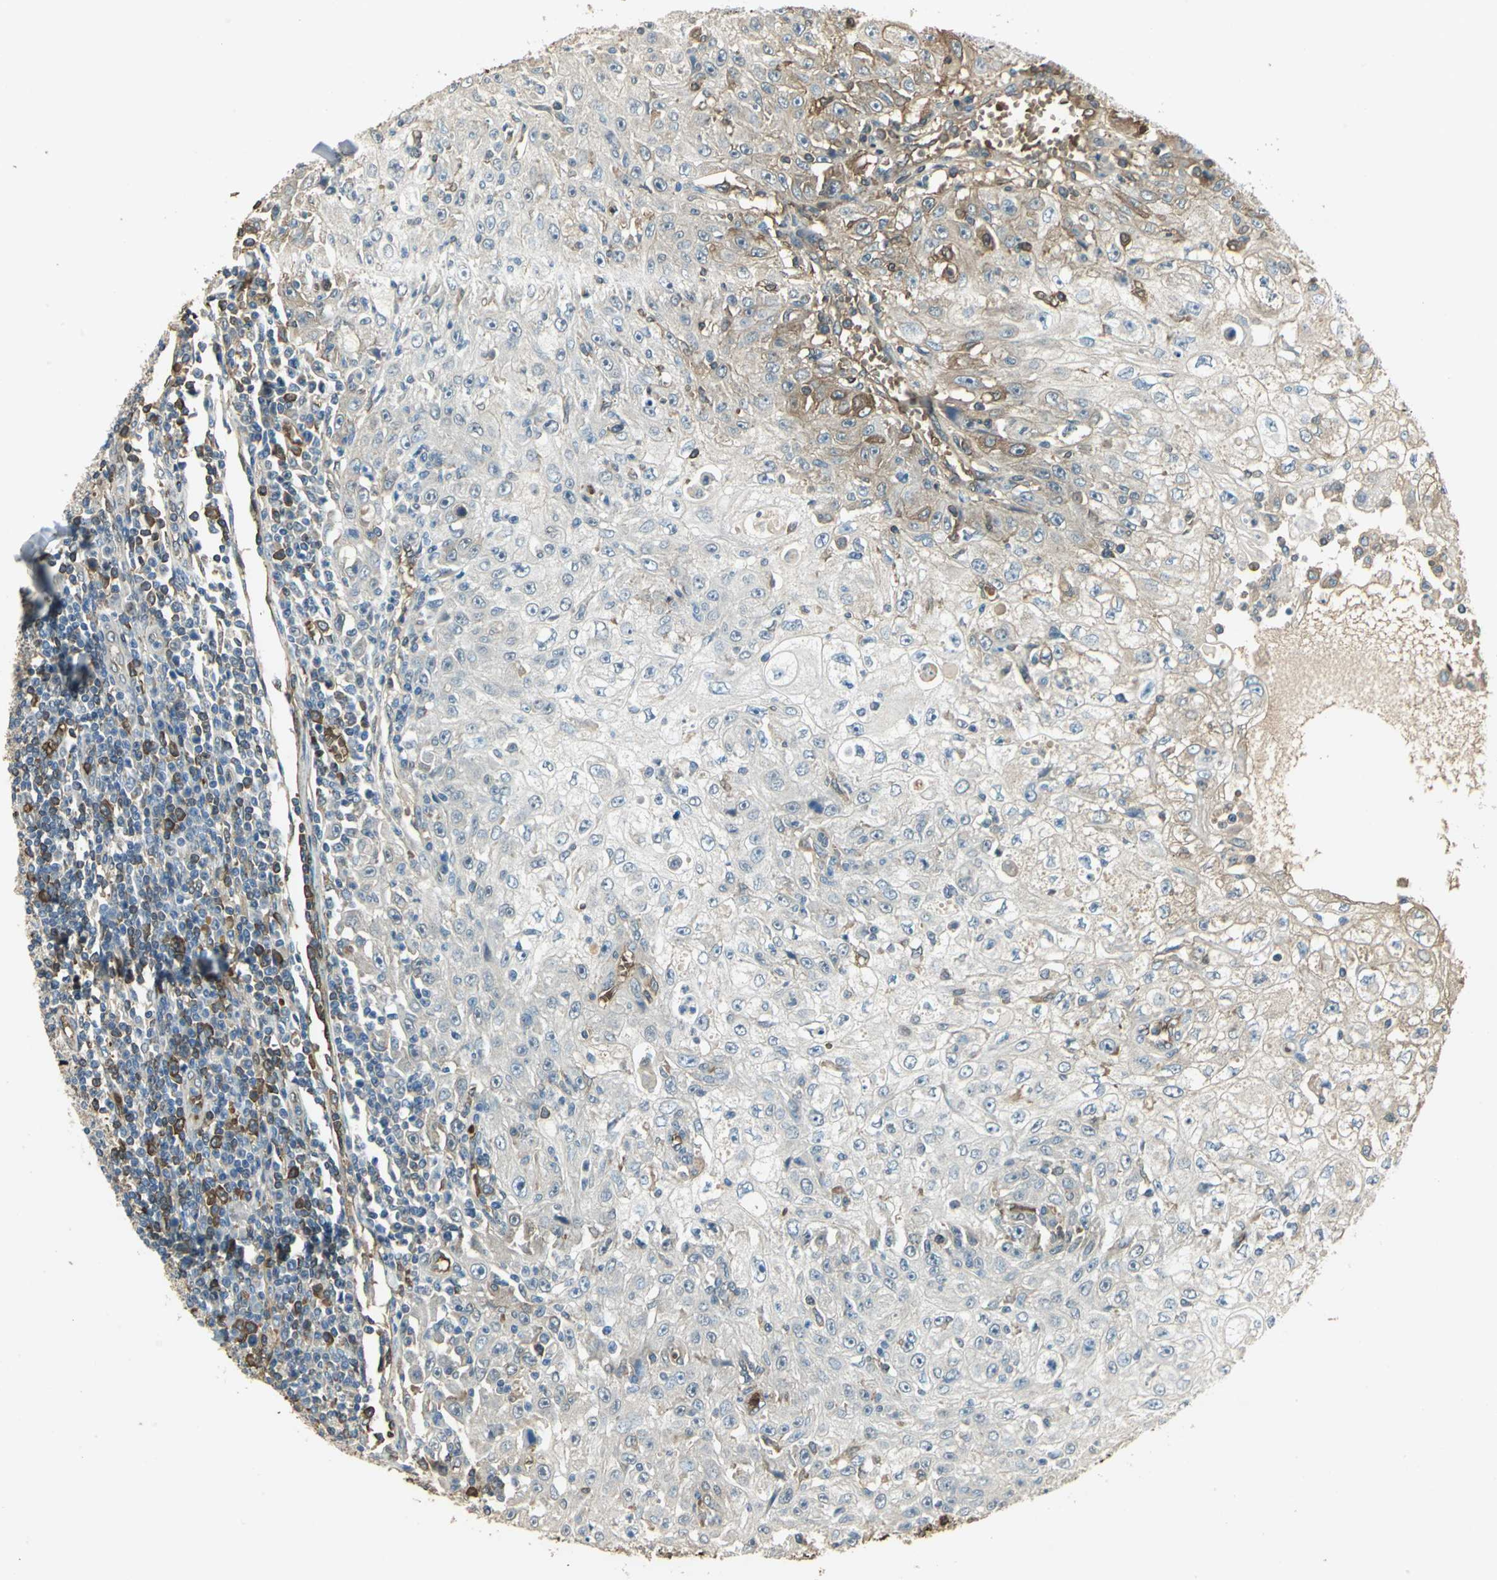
{"staining": {"intensity": "moderate", "quantity": "<25%", "location": "cytoplasmic/membranous"}, "tissue": "skin cancer", "cell_type": "Tumor cells", "image_type": "cancer", "snomed": [{"axis": "morphology", "description": "Squamous cell carcinoma, NOS"}, {"axis": "topography", "description": "Skin"}], "caption": "This photomicrograph exhibits immunohistochemistry staining of squamous cell carcinoma (skin), with low moderate cytoplasmic/membranous staining in approximately <25% of tumor cells.", "gene": "DDAH1", "patient": {"sex": "male", "age": 75}}